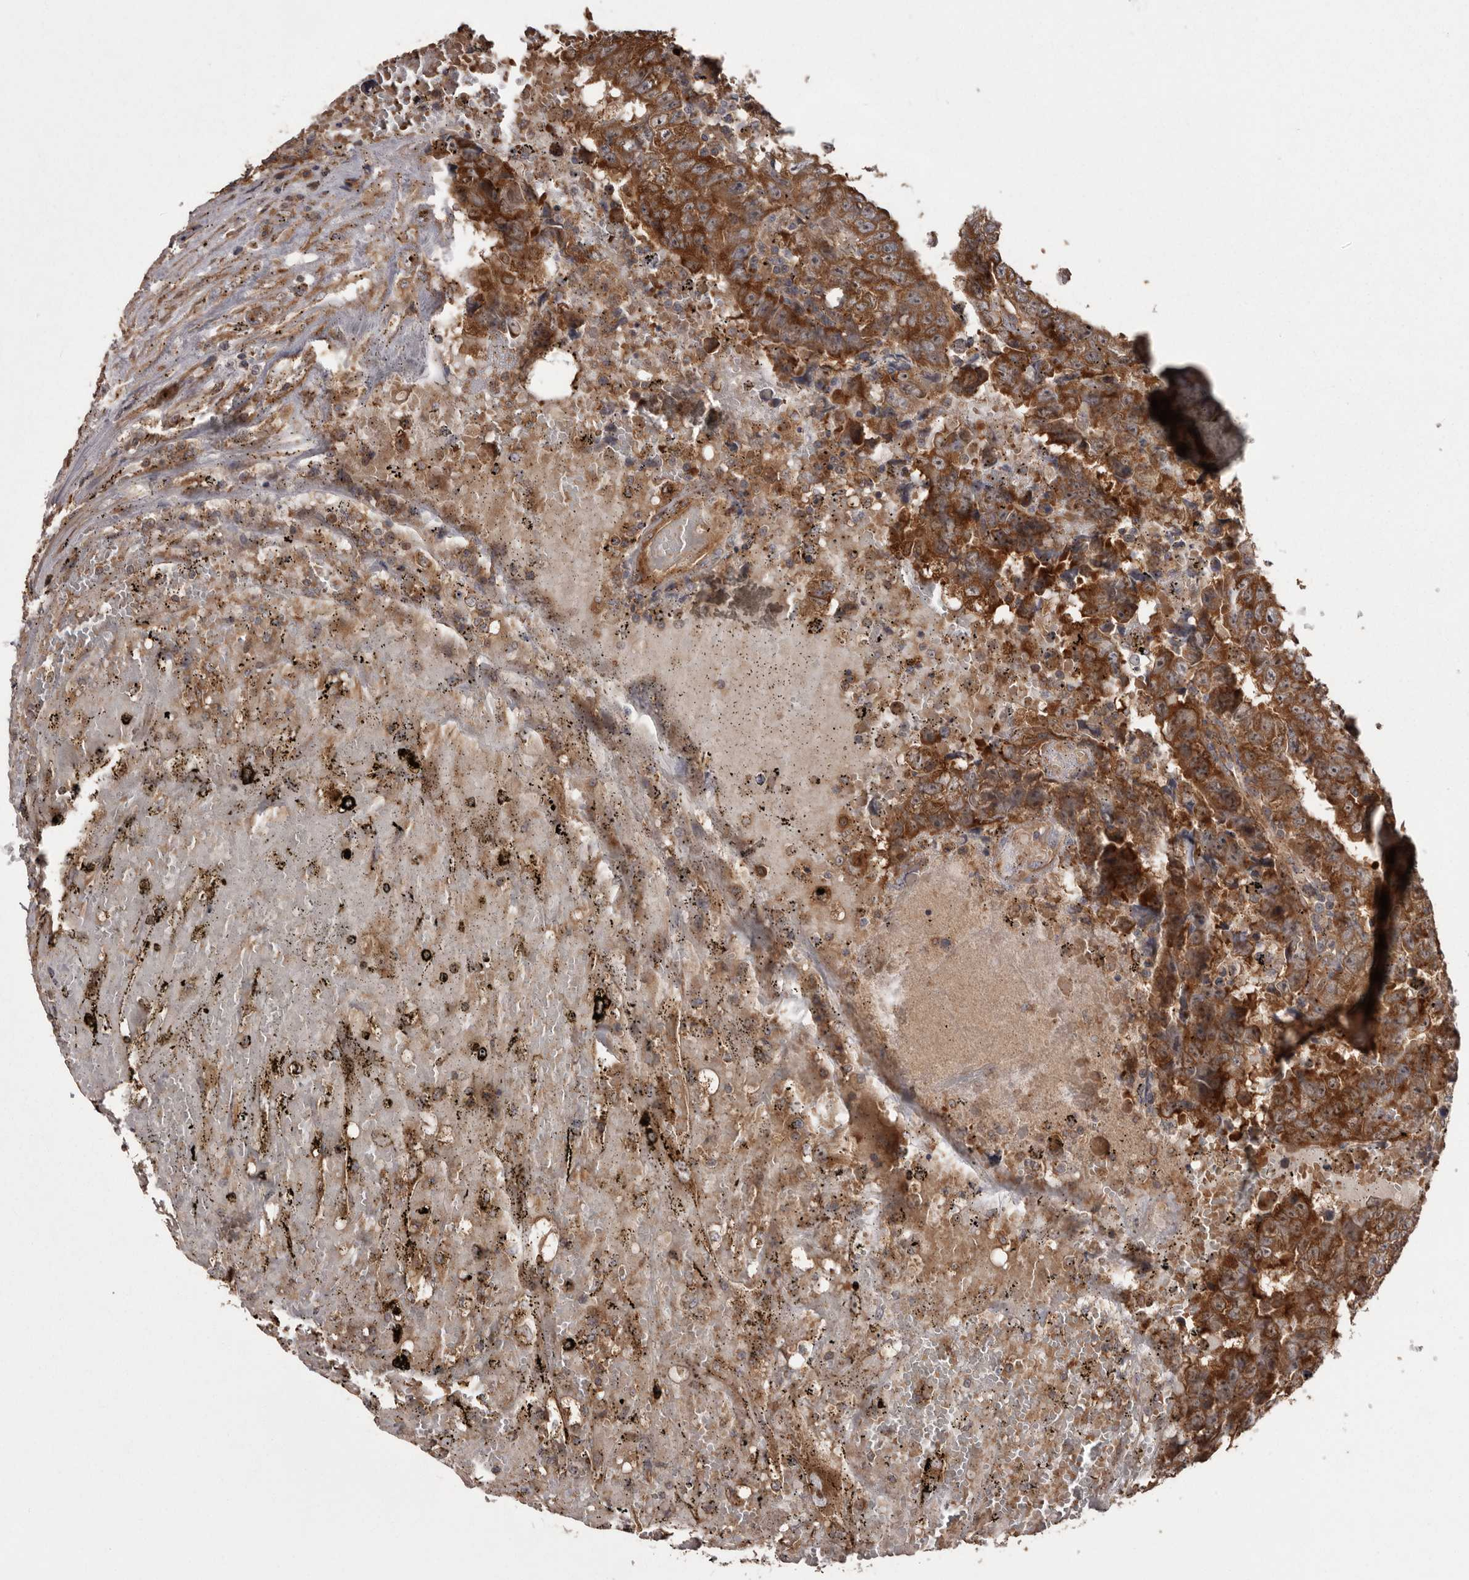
{"staining": {"intensity": "moderate", "quantity": ">75%", "location": "cytoplasmic/membranous"}, "tissue": "testis cancer", "cell_type": "Tumor cells", "image_type": "cancer", "snomed": [{"axis": "morphology", "description": "Carcinoma, Embryonal, NOS"}, {"axis": "topography", "description": "Testis"}], "caption": "Protein analysis of testis cancer (embryonal carcinoma) tissue displays moderate cytoplasmic/membranous expression in about >75% of tumor cells.", "gene": "DARS1", "patient": {"sex": "male", "age": 25}}